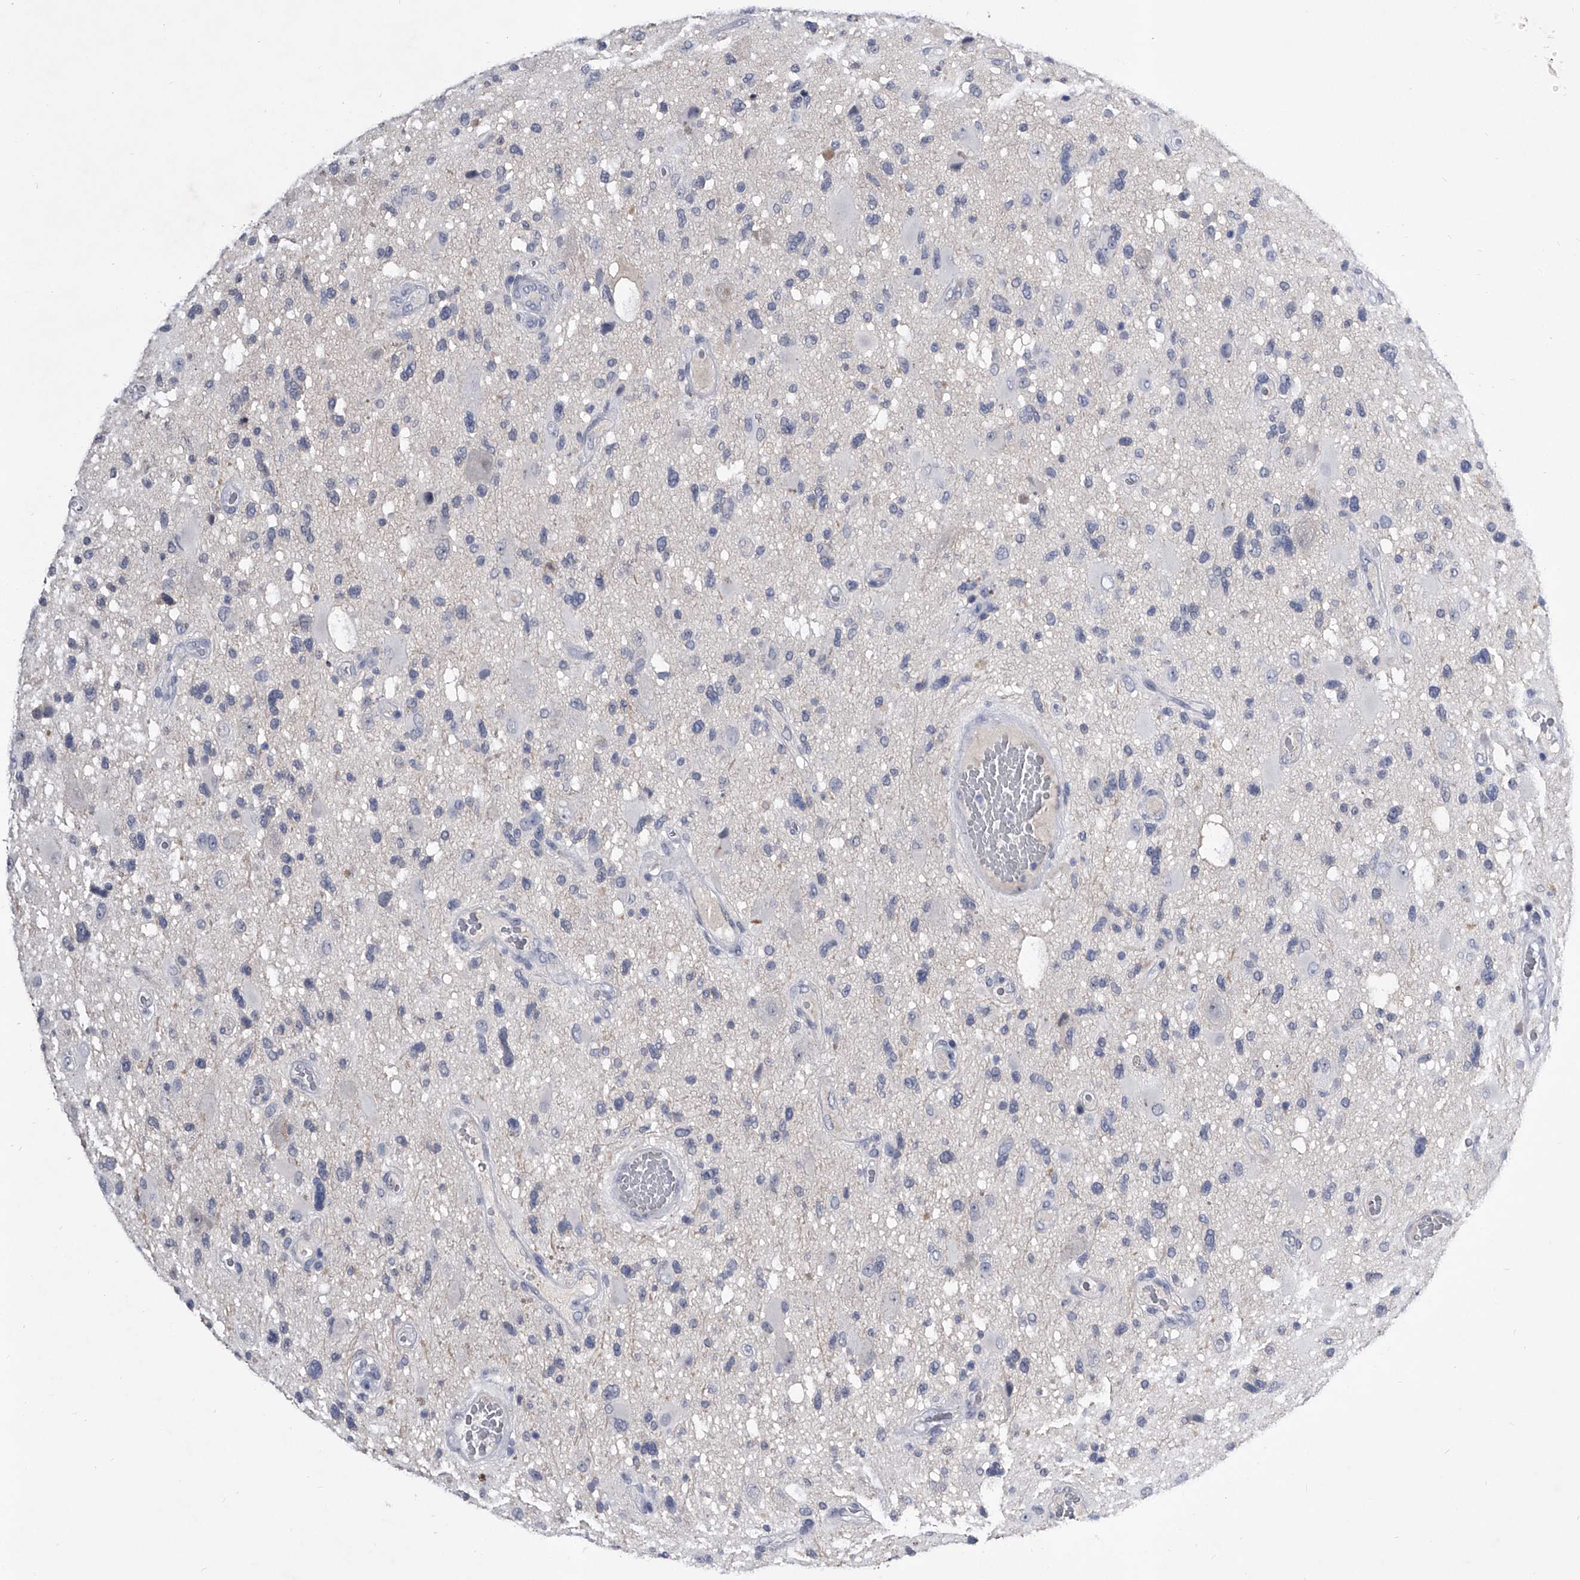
{"staining": {"intensity": "negative", "quantity": "none", "location": "none"}, "tissue": "glioma", "cell_type": "Tumor cells", "image_type": "cancer", "snomed": [{"axis": "morphology", "description": "Glioma, malignant, High grade"}, {"axis": "topography", "description": "Brain"}], "caption": "This is a photomicrograph of IHC staining of high-grade glioma (malignant), which shows no expression in tumor cells.", "gene": "CRISP2", "patient": {"sex": "male", "age": 33}}